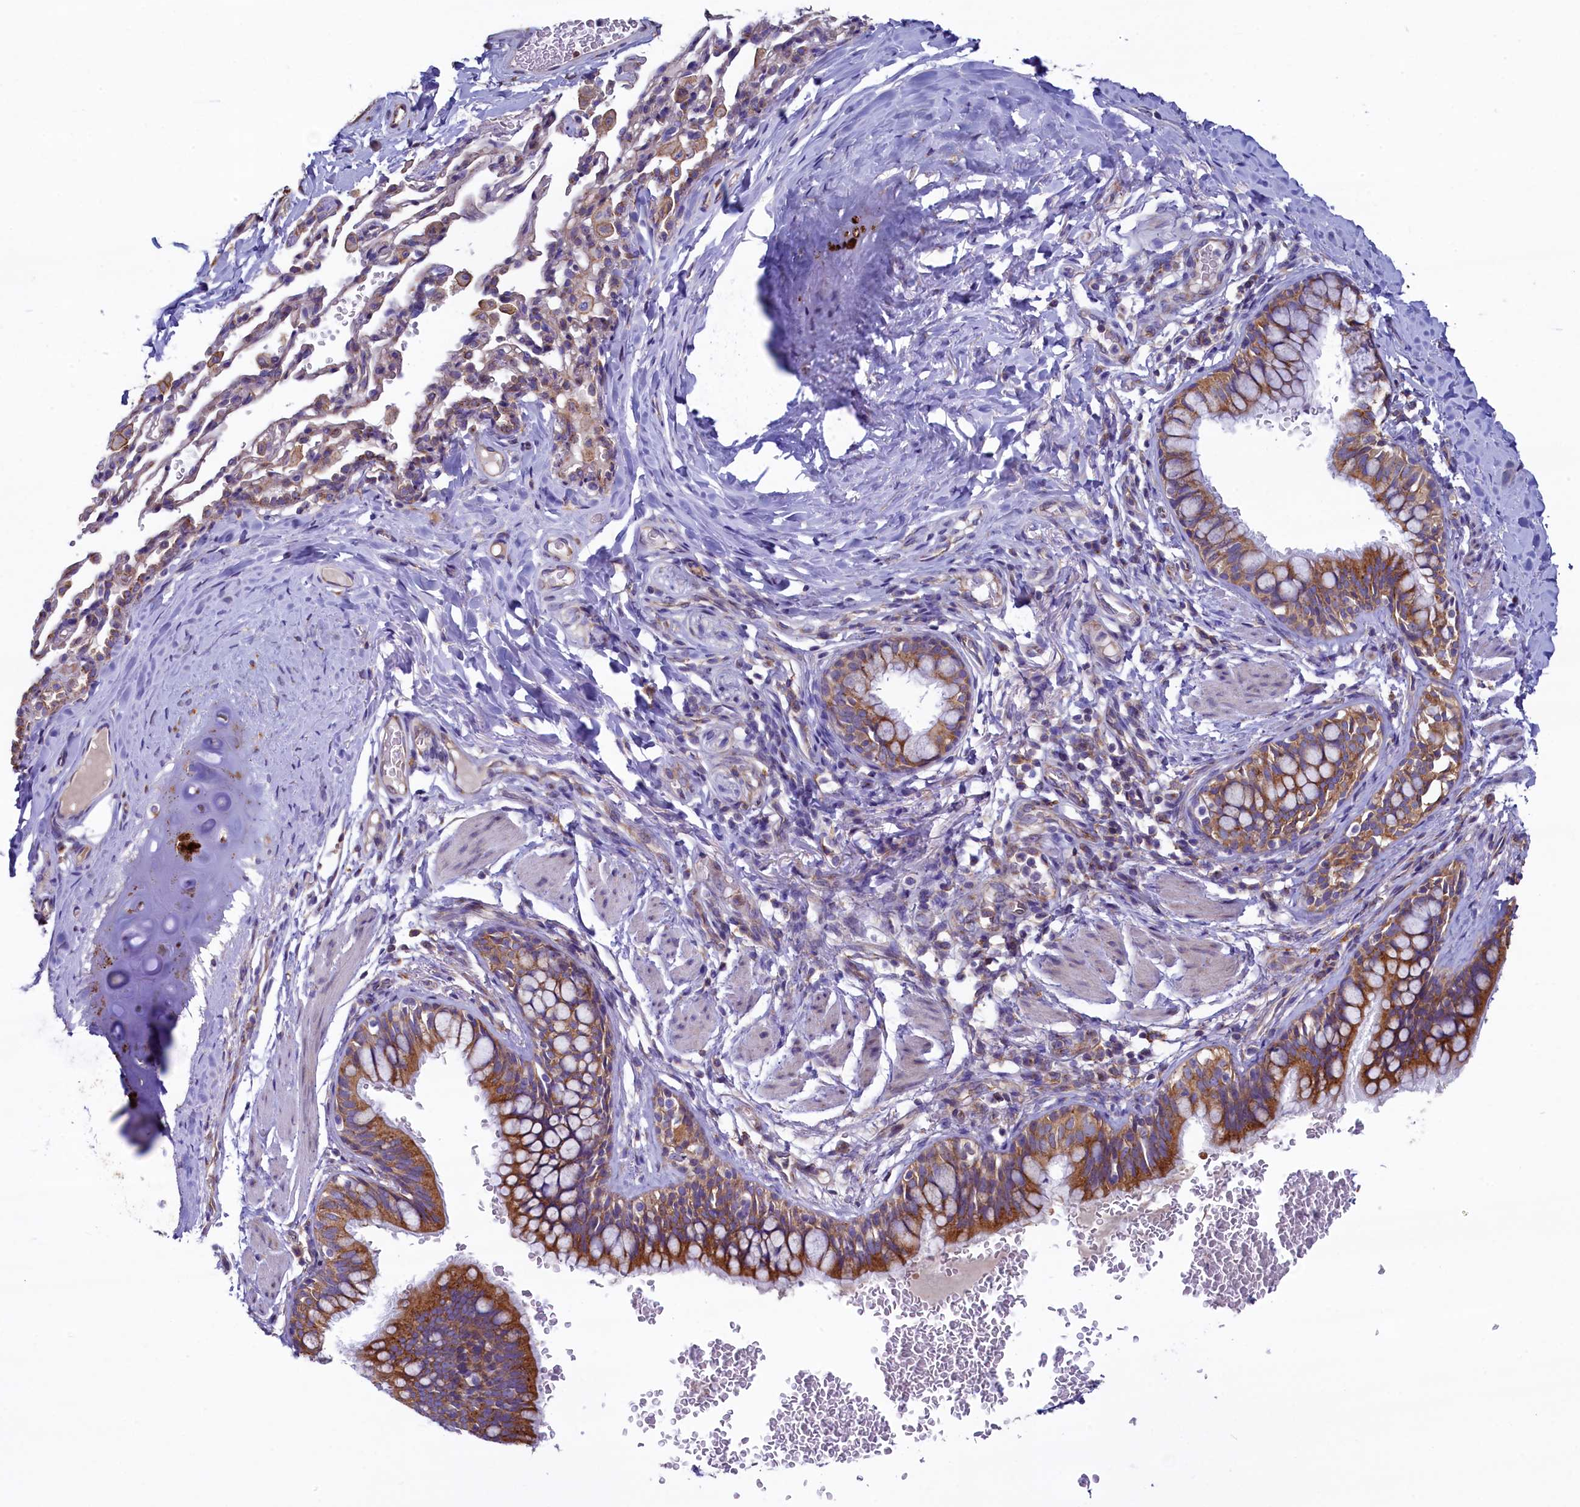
{"staining": {"intensity": "strong", "quantity": ">75%", "location": "cytoplasmic/membranous"}, "tissue": "bronchus", "cell_type": "Respiratory epithelial cells", "image_type": "normal", "snomed": [{"axis": "morphology", "description": "Normal tissue, NOS"}, {"axis": "topography", "description": "Cartilage tissue"}, {"axis": "topography", "description": "Bronchus"}], "caption": "Immunohistochemistry of benign human bronchus shows high levels of strong cytoplasmic/membranous expression in about >75% of respiratory epithelial cells. (DAB (3,3'-diaminobenzidine) IHC, brown staining for protein, blue staining for nuclei).", "gene": "GPR21", "patient": {"sex": "female", "age": 36}}